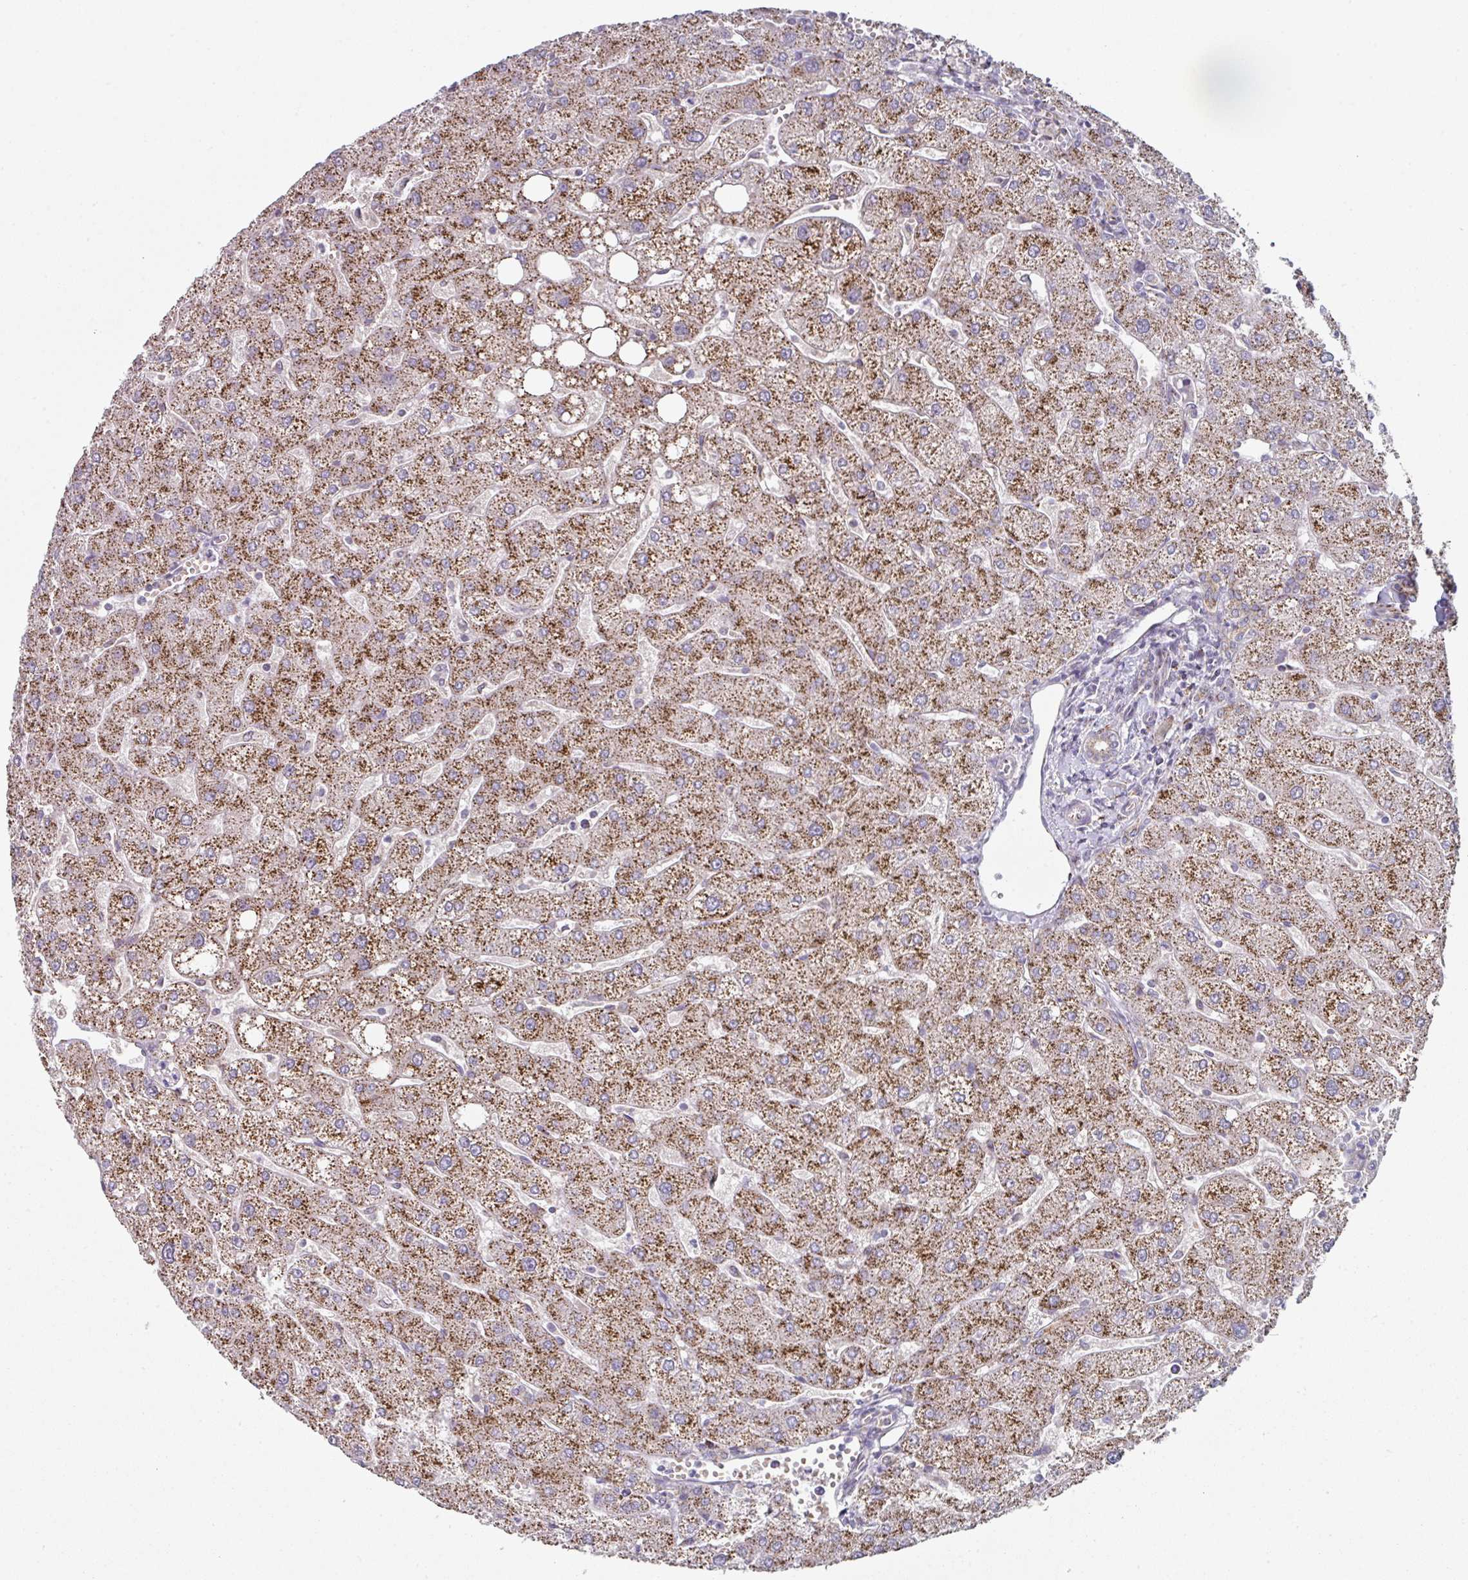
{"staining": {"intensity": "weak", "quantity": "25%-75%", "location": "cytoplasmic/membranous"}, "tissue": "liver", "cell_type": "Cholangiocytes", "image_type": "normal", "snomed": [{"axis": "morphology", "description": "Normal tissue, NOS"}, {"axis": "topography", "description": "Liver"}], "caption": "Weak cytoplasmic/membranous expression for a protein is seen in about 25%-75% of cholangiocytes of unremarkable liver using immunohistochemistry (IHC).", "gene": "CCDC85B", "patient": {"sex": "male", "age": 67}}